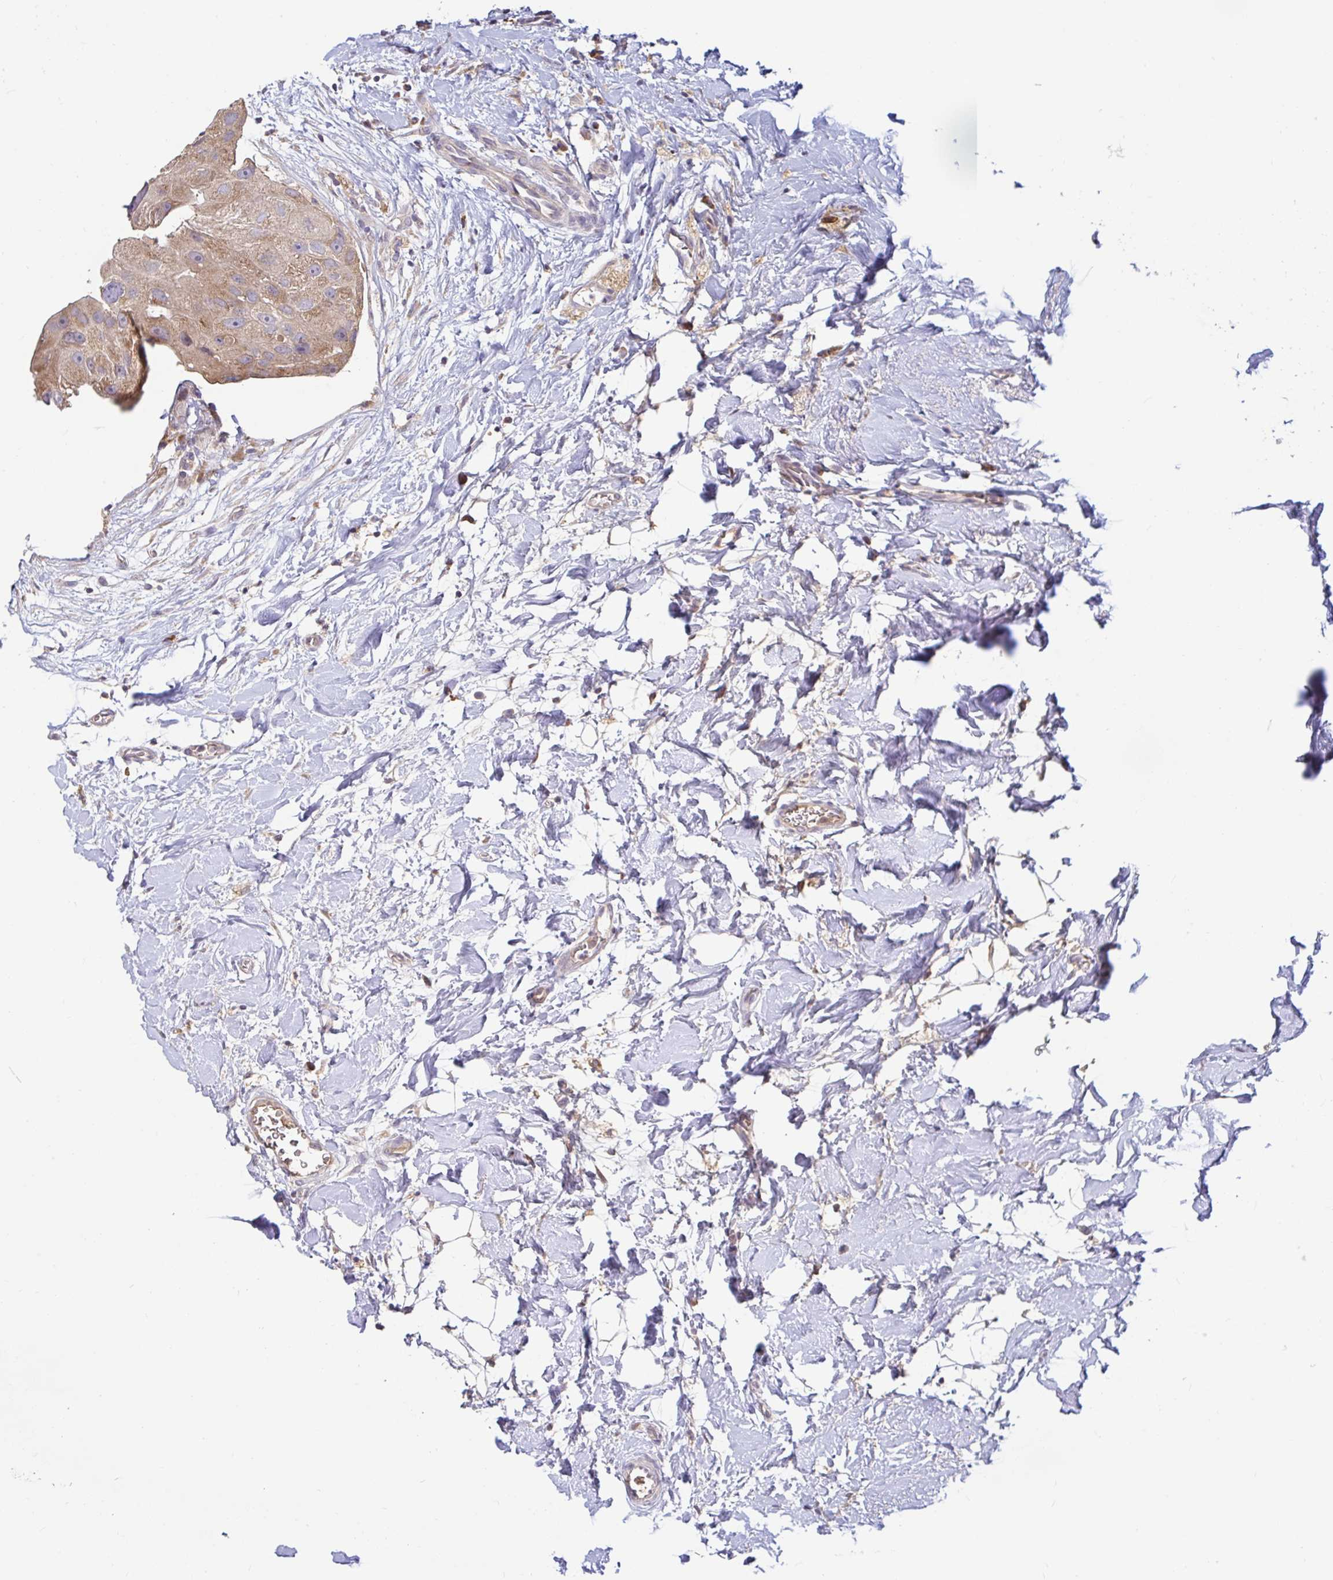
{"staining": {"intensity": "weak", "quantity": ">75%", "location": "cytoplasmic/membranous"}, "tissue": "breast cancer", "cell_type": "Tumor cells", "image_type": "cancer", "snomed": [{"axis": "morphology", "description": "Duct carcinoma"}, {"axis": "topography", "description": "Breast"}], "caption": "Weak cytoplasmic/membranous positivity is seen in about >75% of tumor cells in breast infiltrating ductal carcinoma. (DAB (3,3'-diaminobenzidine) IHC, brown staining for protein, blue staining for nuclei).", "gene": "LARP1", "patient": {"sex": "female", "age": 43}}